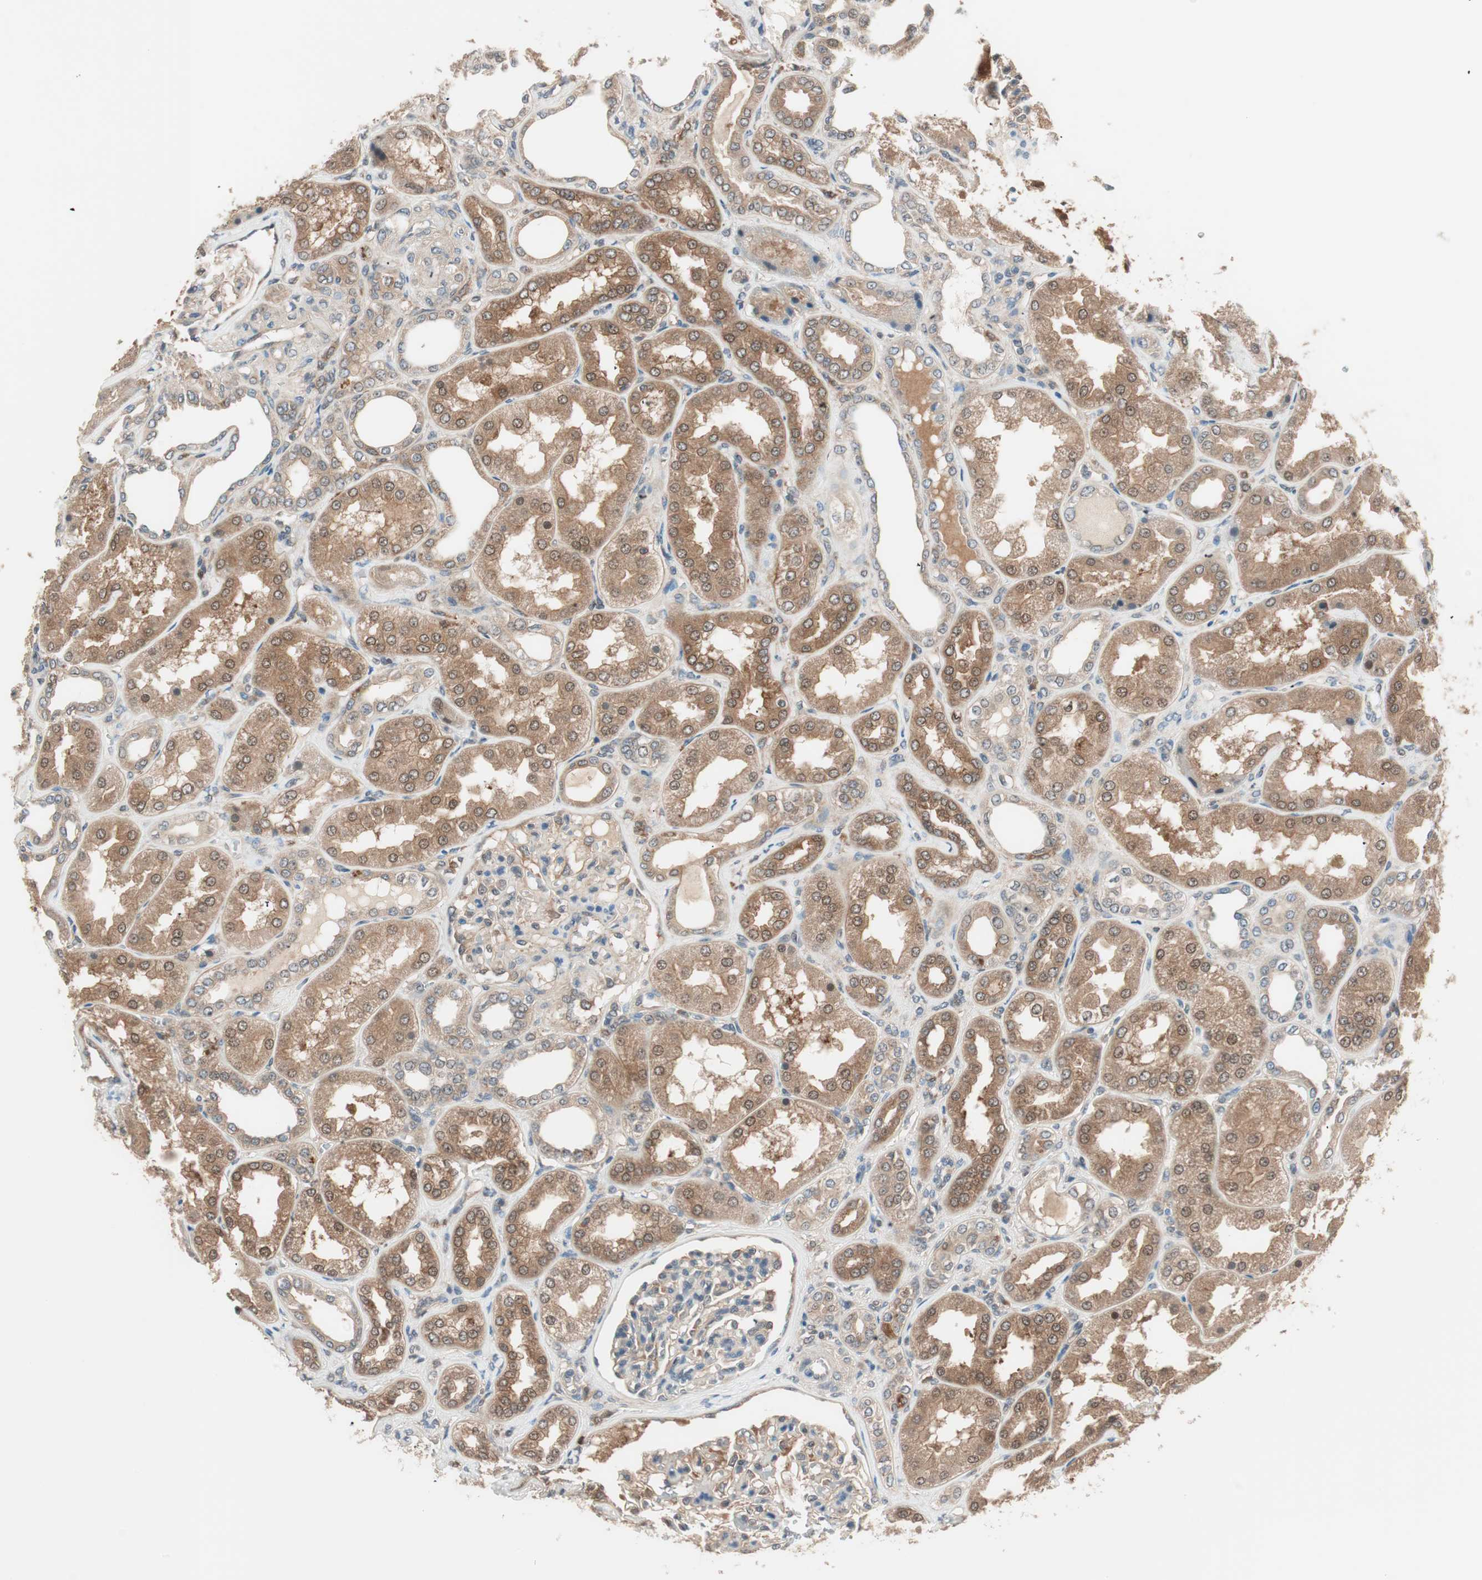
{"staining": {"intensity": "strong", "quantity": "25%-75%", "location": "cytoplasmic/membranous"}, "tissue": "kidney", "cell_type": "Cells in glomeruli", "image_type": "normal", "snomed": [{"axis": "morphology", "description": "Normal tissue, NOS"}, {"axis": "topography", "description": "Kidney"}], "caption": "Immunohistochemical staining of normal kidney demonstrates high levels of strong cytoplasmic/membranous expression in approximately 25%-75% of cells in glomeruli.", "gene": "GALT", "patient": {"sex": "female", "age": 56}}